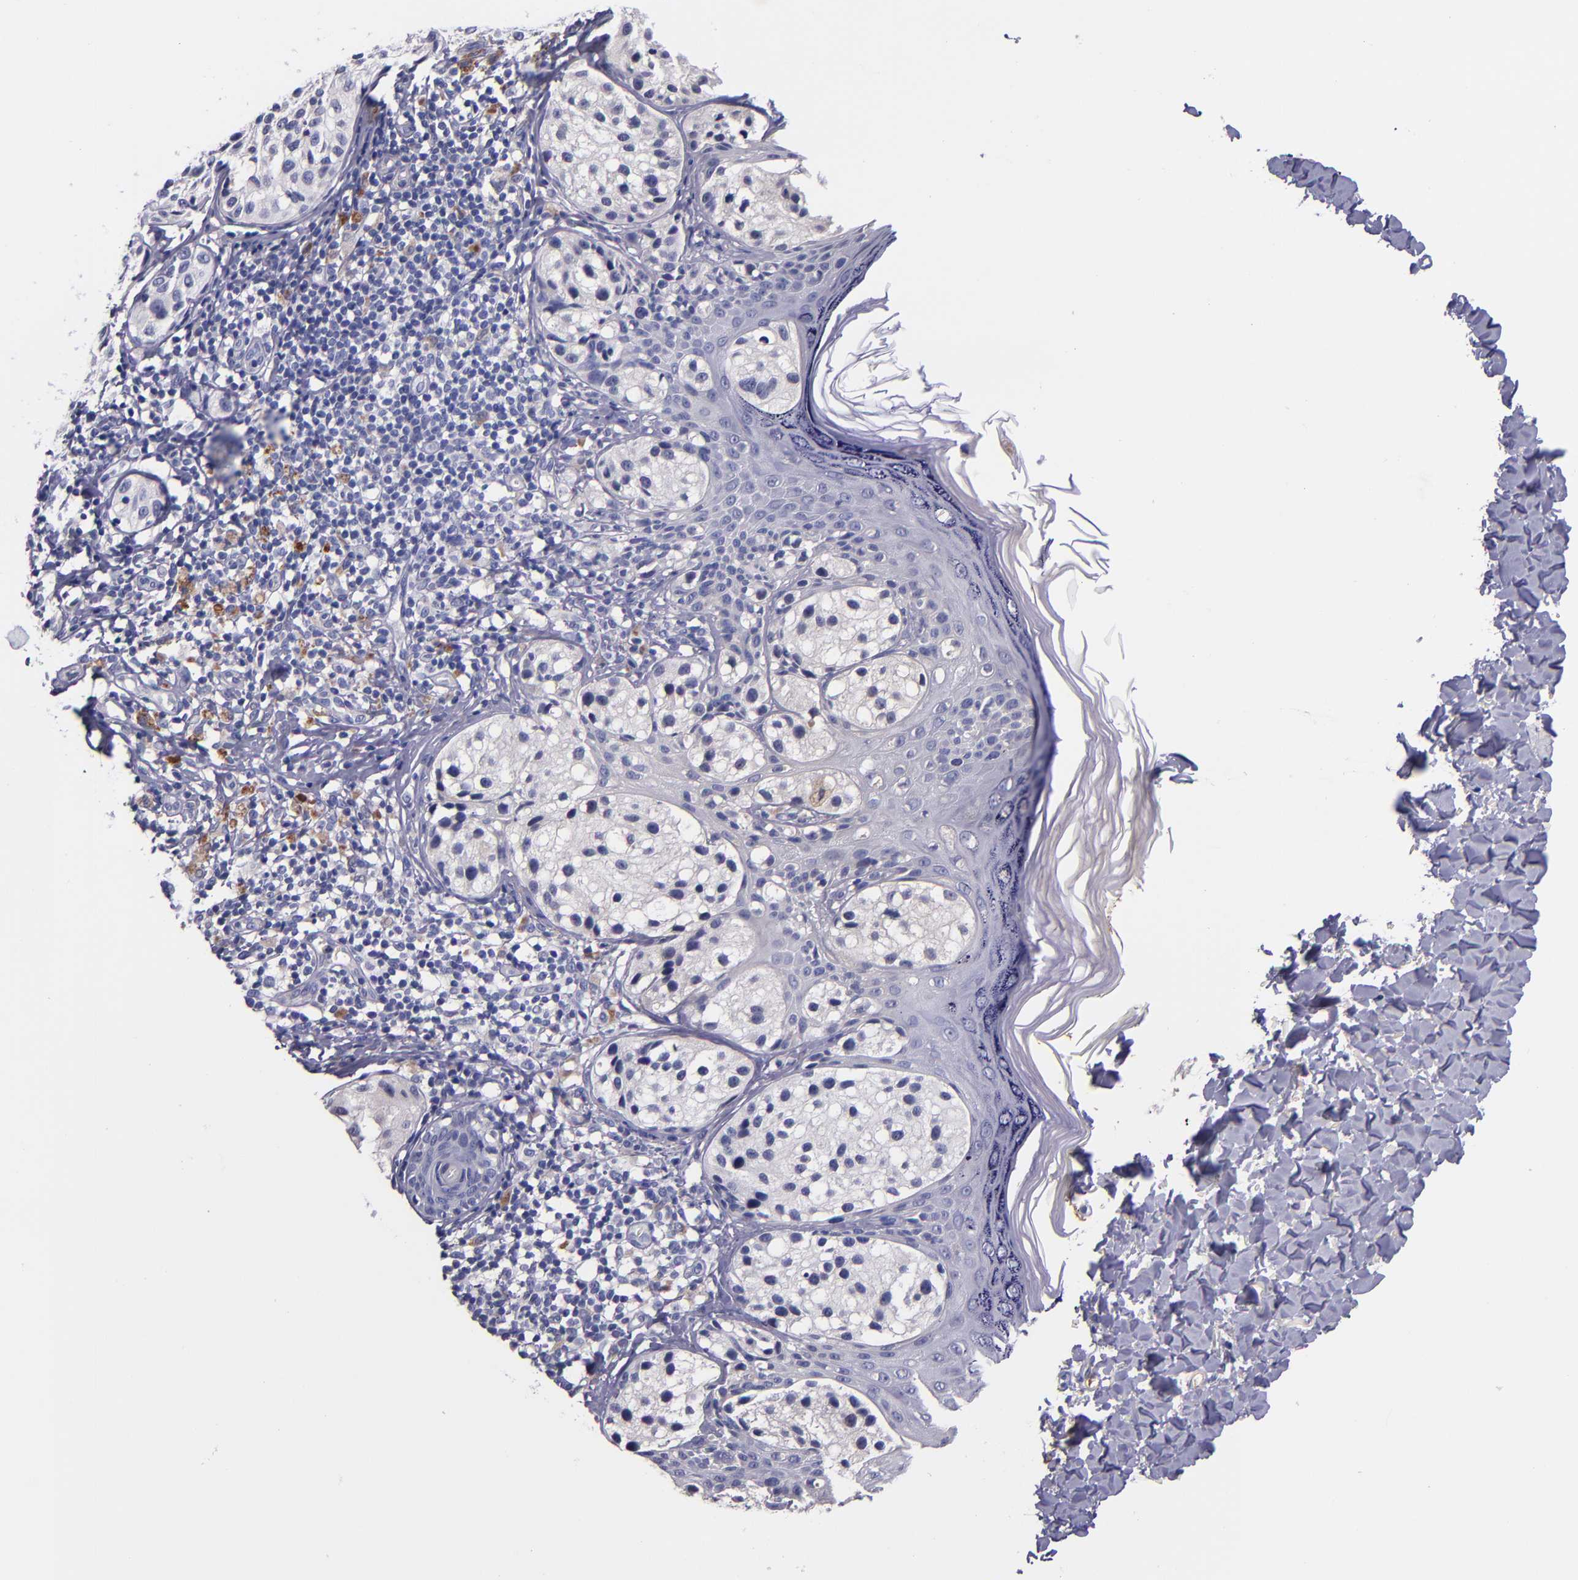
{"staining": {"intensity": "negative", "quantity": "none", "location": "none"}, "tissue": "melanoma", "cell_type": "Tumor cells", "image_type": "cancer", "snomed": [{"axis": "morphology", "description": "Malignant melanoma, NOS"}, {"axis": "topography", "description": "Skin"}], "caption": "Immunohistochemistry (IHC) histopathology image of neoplastic tissue: melanoma stained with DAB (3,3'-diaminobenzidine) shows no significant protein expression in tumor cells.", "gene": "RBP4", "patient": {"sex": "male", "age": 23}}